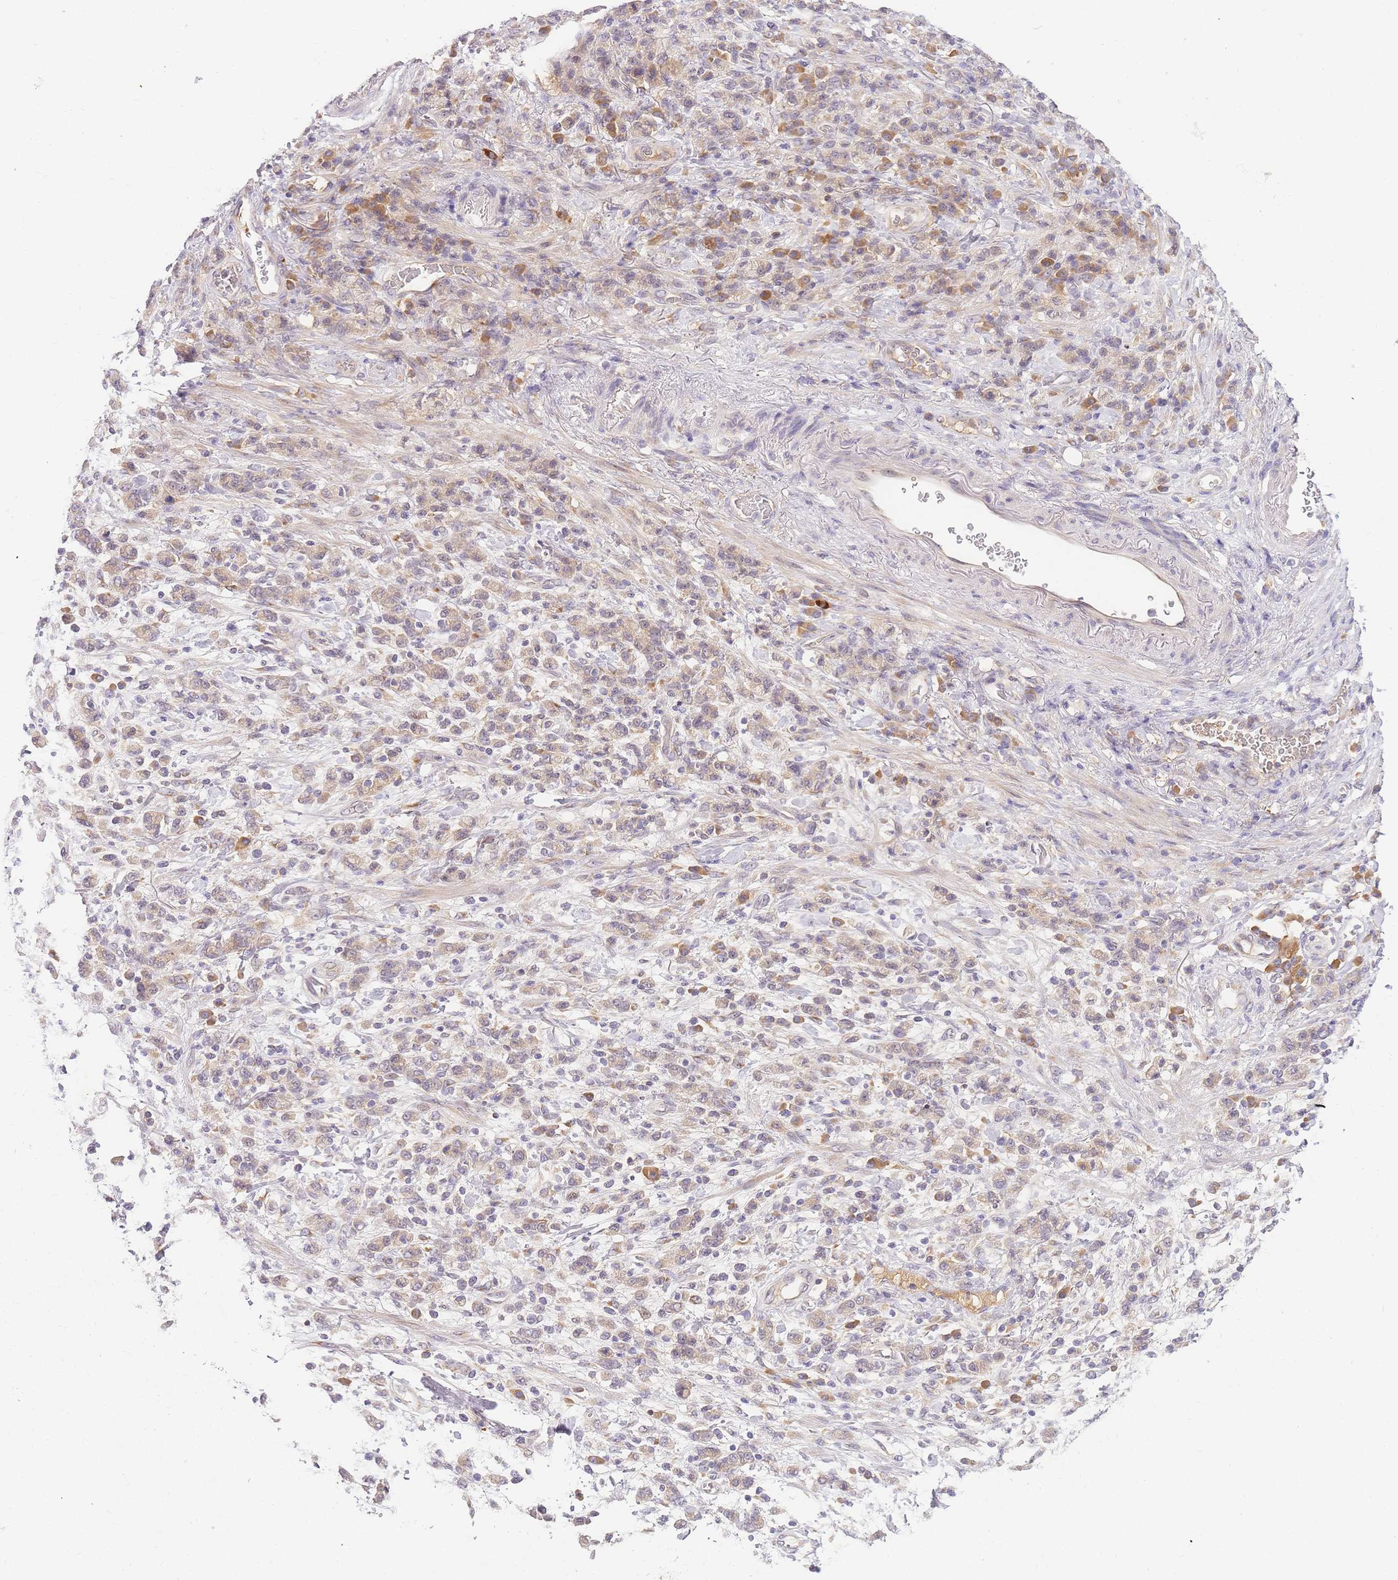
{"staining": {"intensity": "weak", "quantity": "<25%", "location": "cytoplasmic/membranous"}, "tissue": "stomach cancer", "cell_type": "Tumor cells", "image_type": "cancer", "snomed": [{"axis": "morphology", "description": "Adenocarcinoma, NOS"}, {"axis": "topography", "description": "Stomach"}], "caption": "The image shows no significant staining in tumor cells of stomach cancer.", "gene": "ZNF577", "patient": {"sex": "male", "age": 77}}